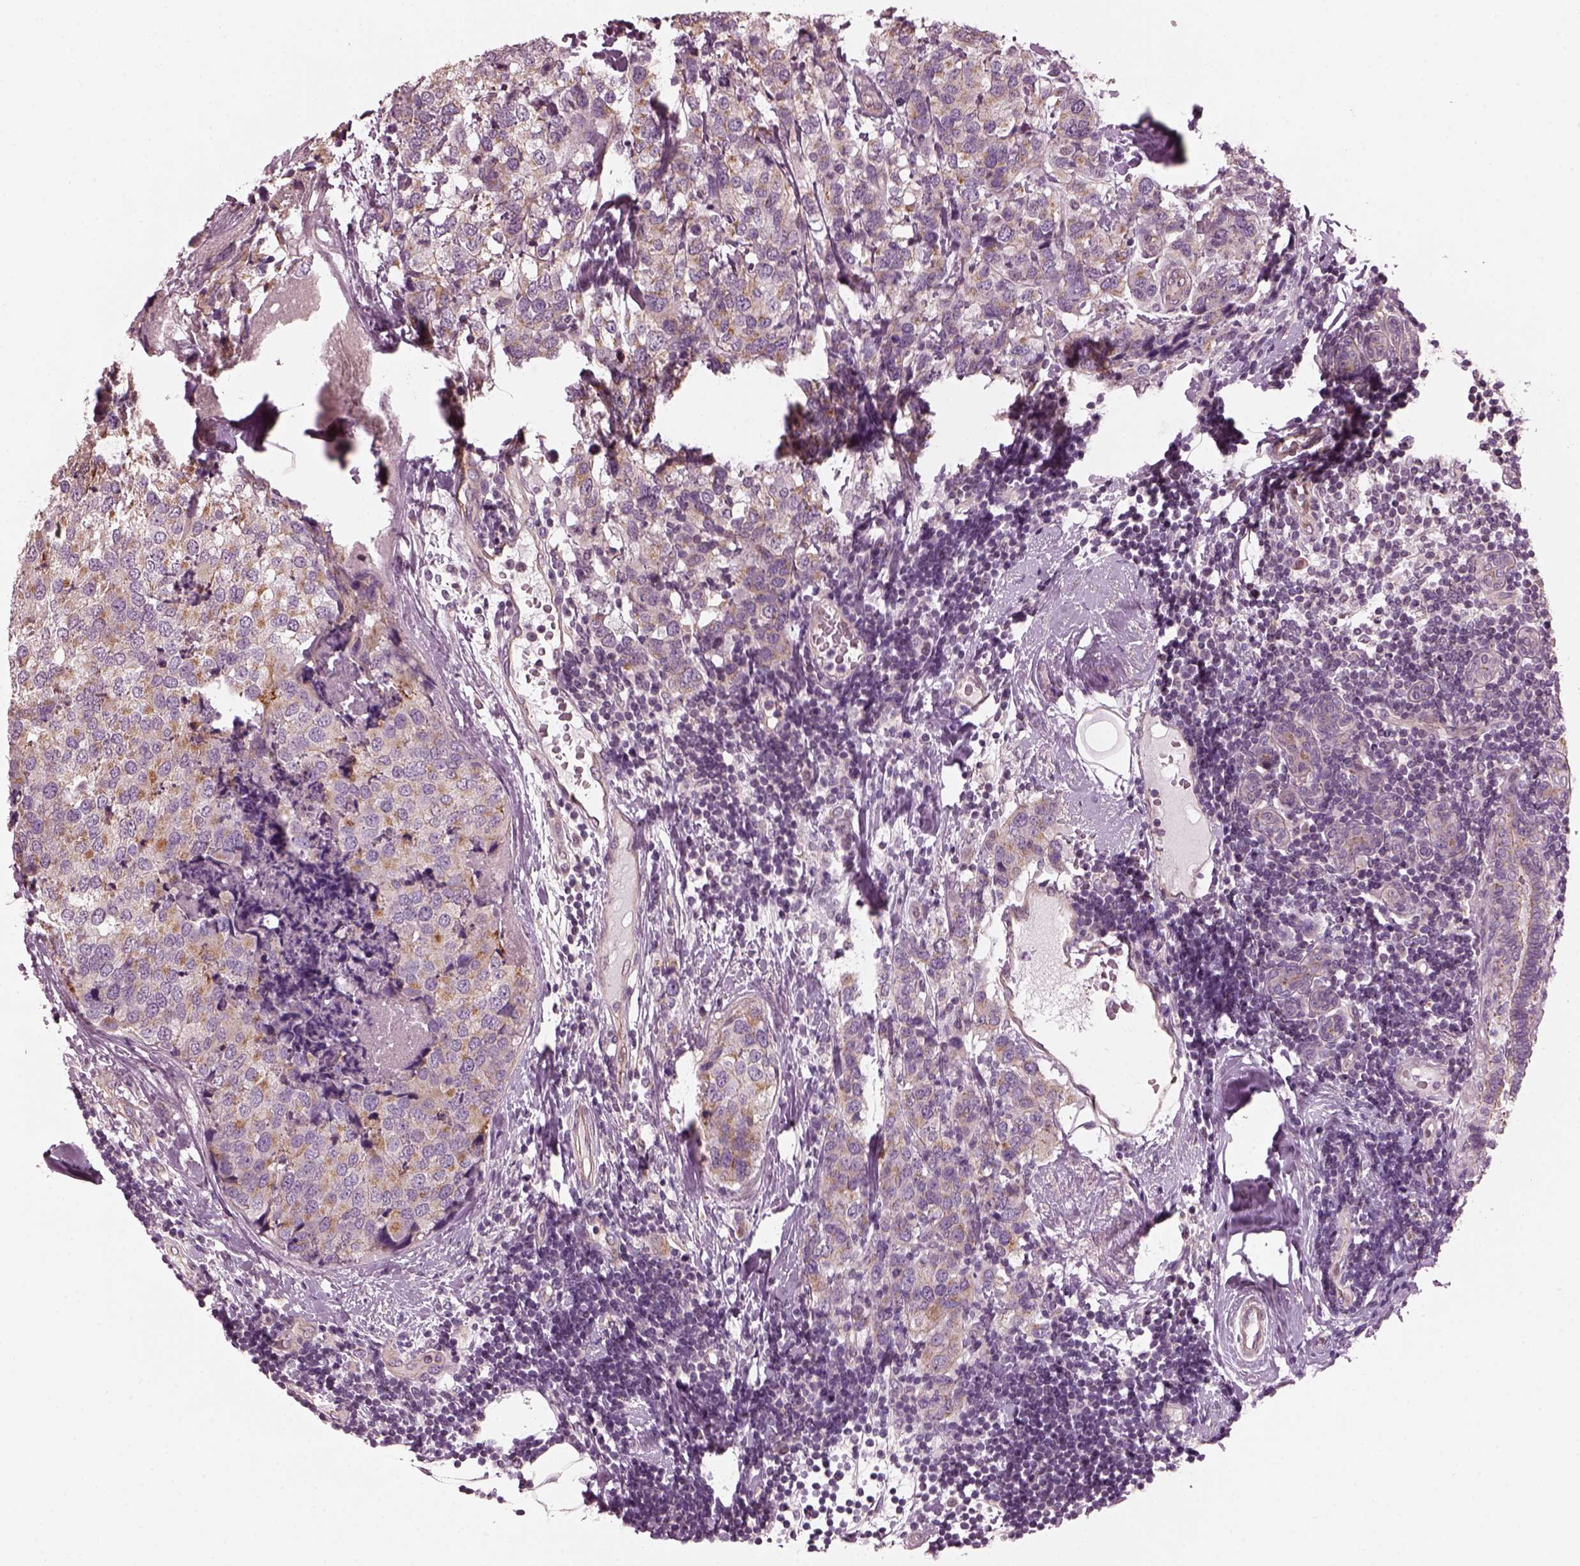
{"staining": {"intensity": "moderate", "quantity": "25%-75%", "location": "cytoplasmic/membranous"}, "tissue": "breast cancer", "cell_type": "Tumor cells", "image_type": "cancer", "snomed": [{"axis": "morphology", "description": "Lobular carcinoma"}, {"axis": "topography", "description": "Breast"}], "caption": "Immunohistochemical staining of breast cancer shows moderate cytoplasmic/membranous protein positivity in approximately 25%-75% of tumor cells. The staining was performed using DAB (3,3'-diaminobenzidine), with brown indicating positive protein expression. Nuclei are stained blue with hematoxylin.", "gene": "ODAD1", "patient": {"sex": "female", "age": 59}}